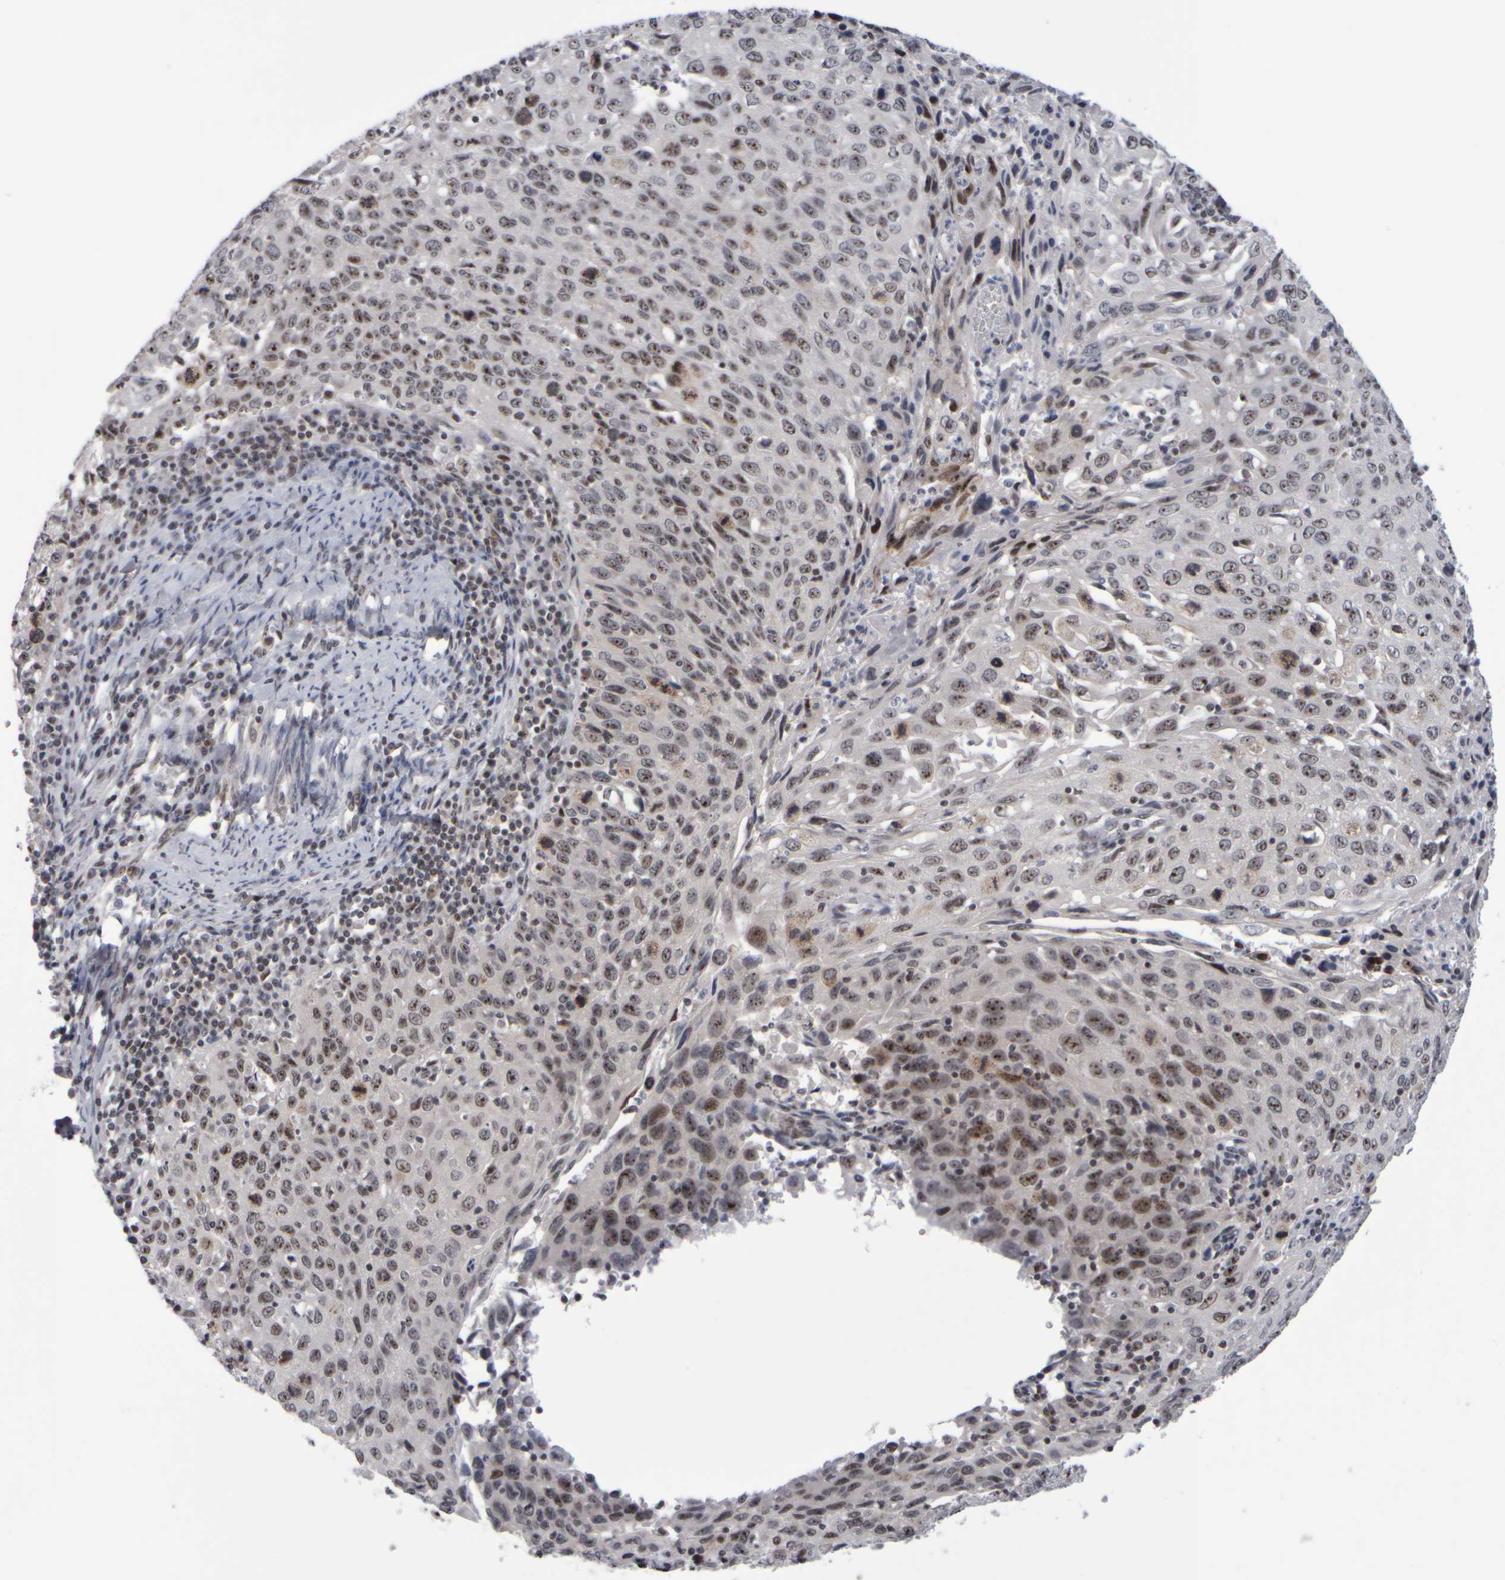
{"staining": {"intensity": "weak", "quantity": ">75%", "location": "nuclear"}, "tissue": "cervical cancer", "cell_type": "Tumor cells", "image_type": "cancer", "snomed": [{"axis": "morphology", "description": "Squamous cell carcinoma, NOS"}, {"axis": "topography", "description": "Cervix"}], "caption": "Protein analysis of squamous cell carcinoma (cervical) tissue displays weak nuclear staining in approximately >75% of tumor cells.", "gene": "SURF6", "patient": {"sex": "female", "age": 53}}